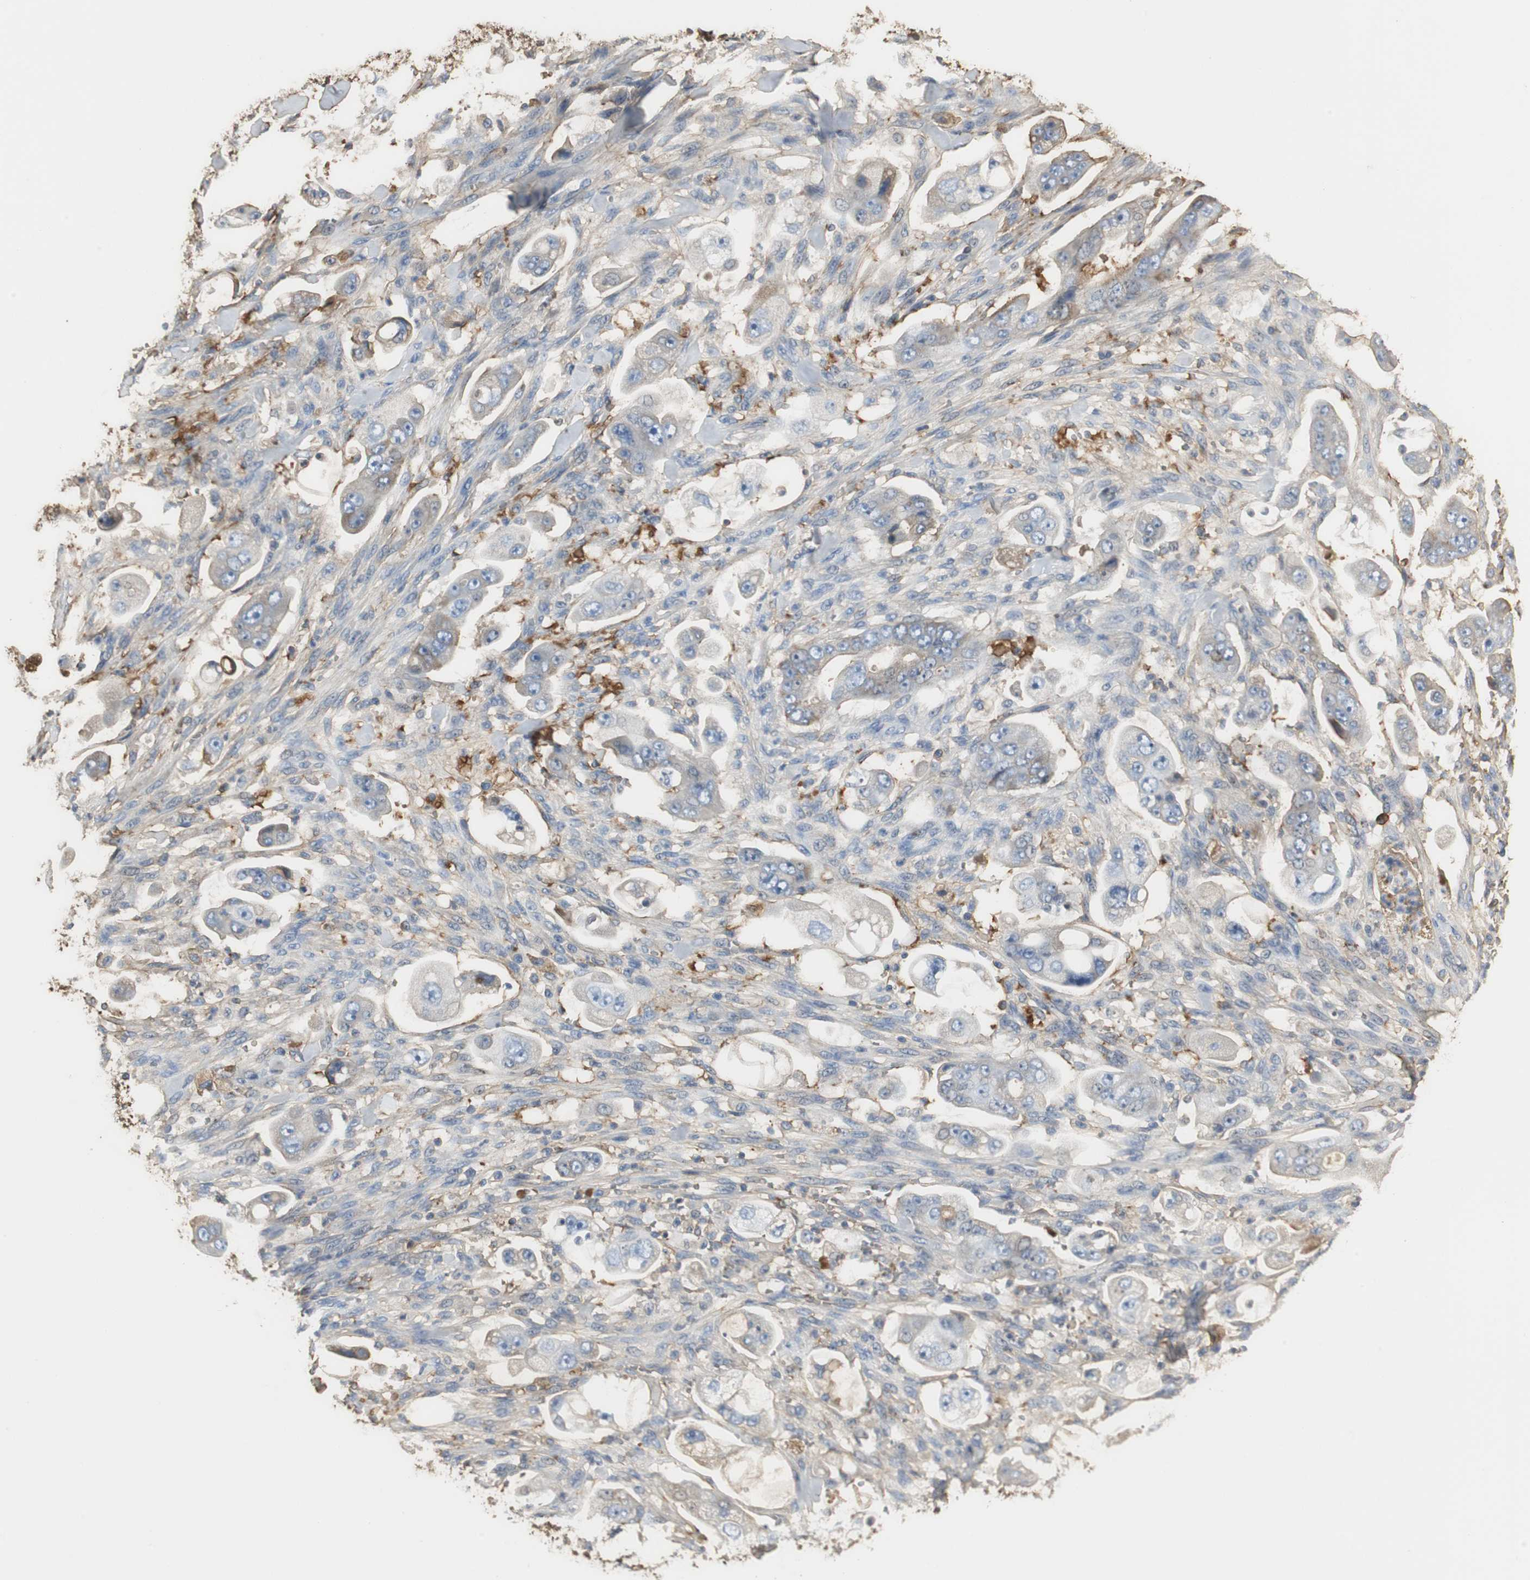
{"staining": {"intensity": "negative", "quantity": "none", "location": "none"}, "tissue": "stomach cancer", "cell_type": "Tumor cells", "image_type": "cancer", "snomed": [{"axis": "morphology", "description": "Adenocarcinoma, NOS"}, {"axis": "topography", "description": "Stomach"}], "caption": "Immunohistochemistry image of human stomach cancer (adenocarcinoma) stained for a protein (brown), which demonstrates no positivity in tumor cells.", "gene": "IGHA1", "patient": {"sex": "male", "age": 62}}